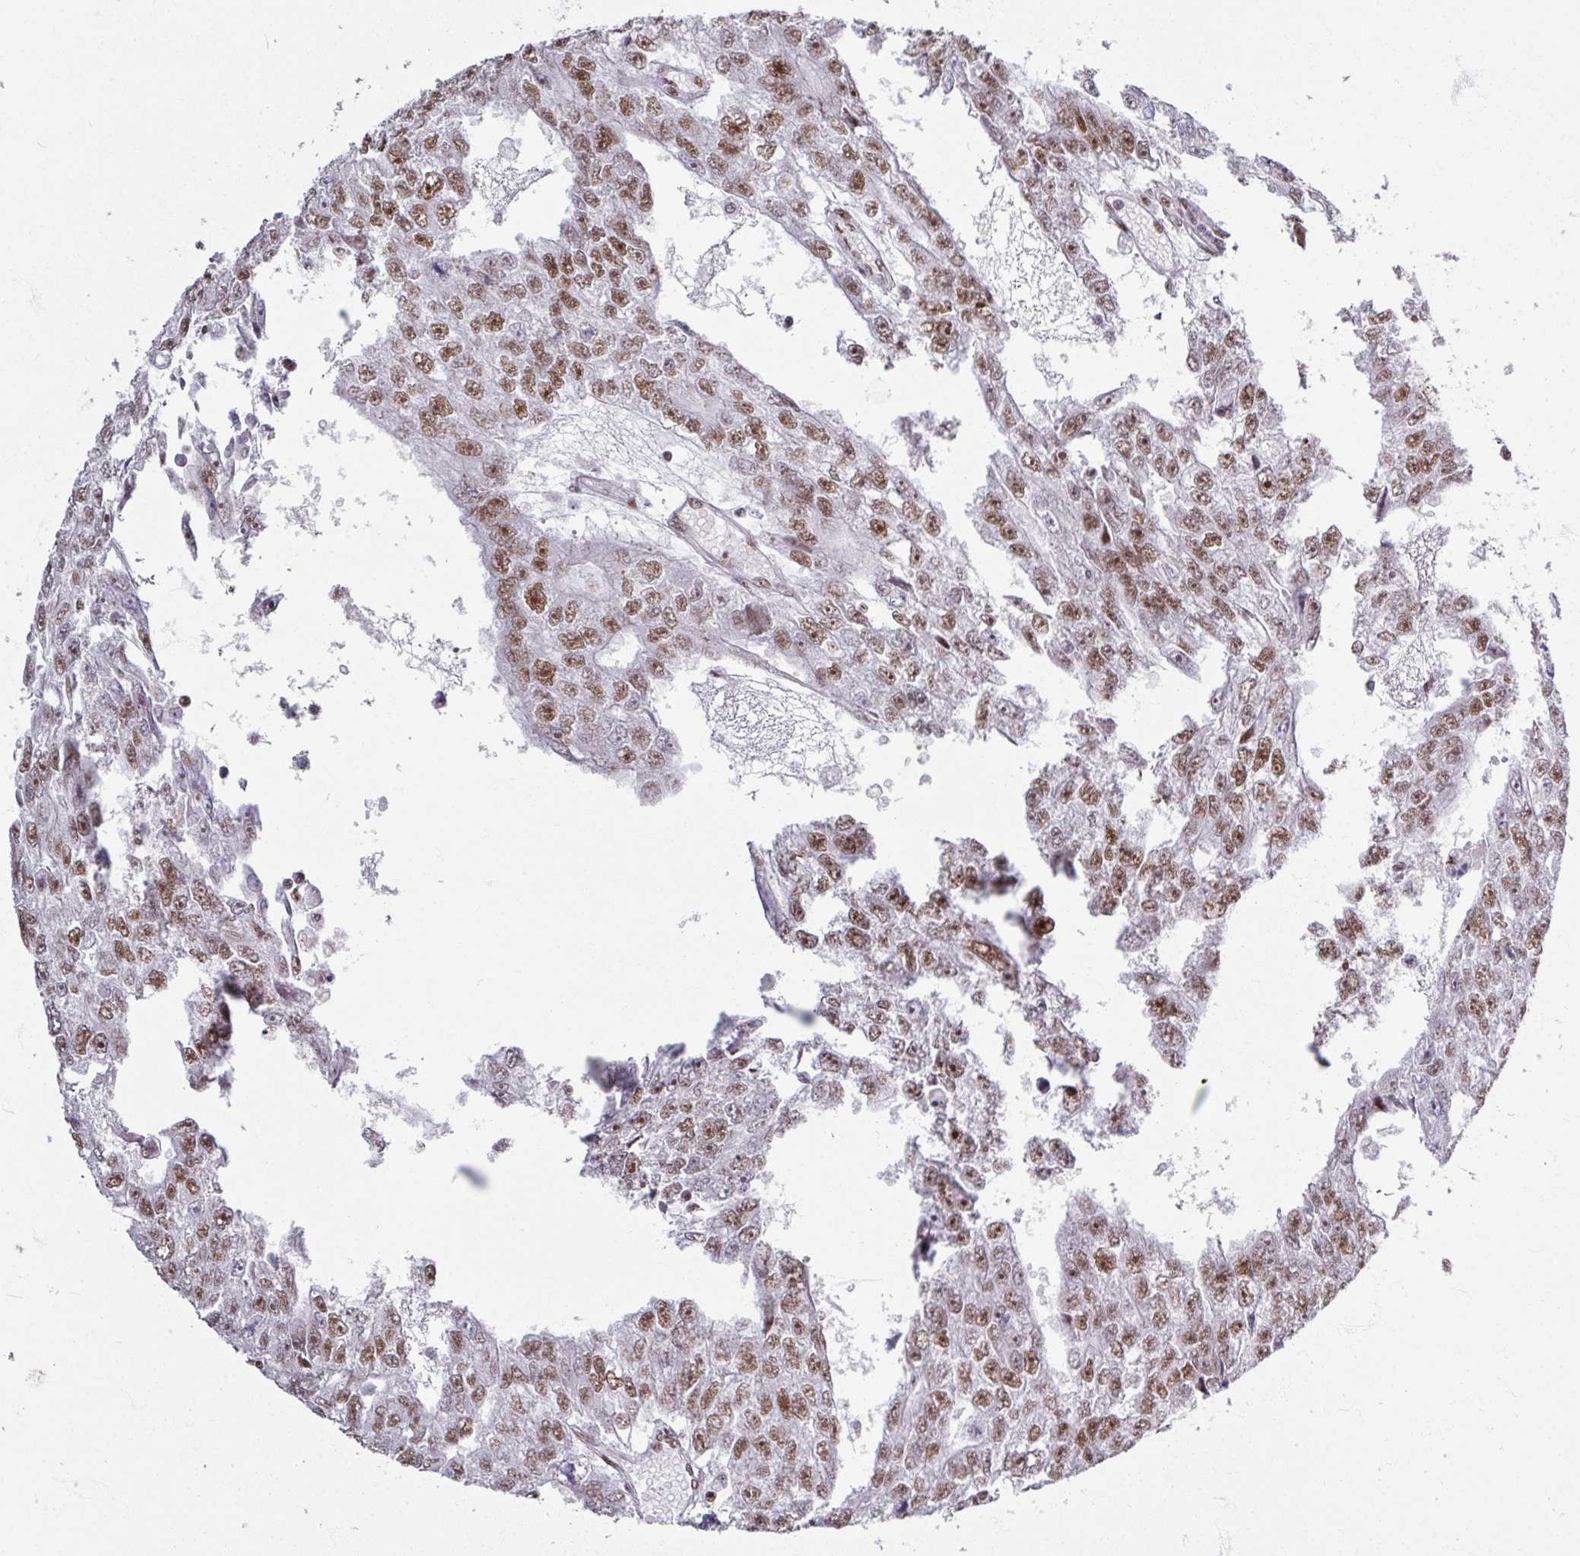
{"staining": {"intensity": "moderate", "quantity": ">75%", "location": "nuclear"}, "tissue": "testis cancer", "cell_type": "Tumor cells", "image_type": "cancer", "snomed": [{"axis": "morphology", "description": "Carcinoma, Embryonal, NOS"}, {"axis": "topography", "description": "Testis"}], "caption": "IHC of testis cancer exhibits medium levels of moderate nuclear staining in approximately >75% of tumor cells.", "gene": "ADAR", "patient": {"sex": "male", "age": 20}}